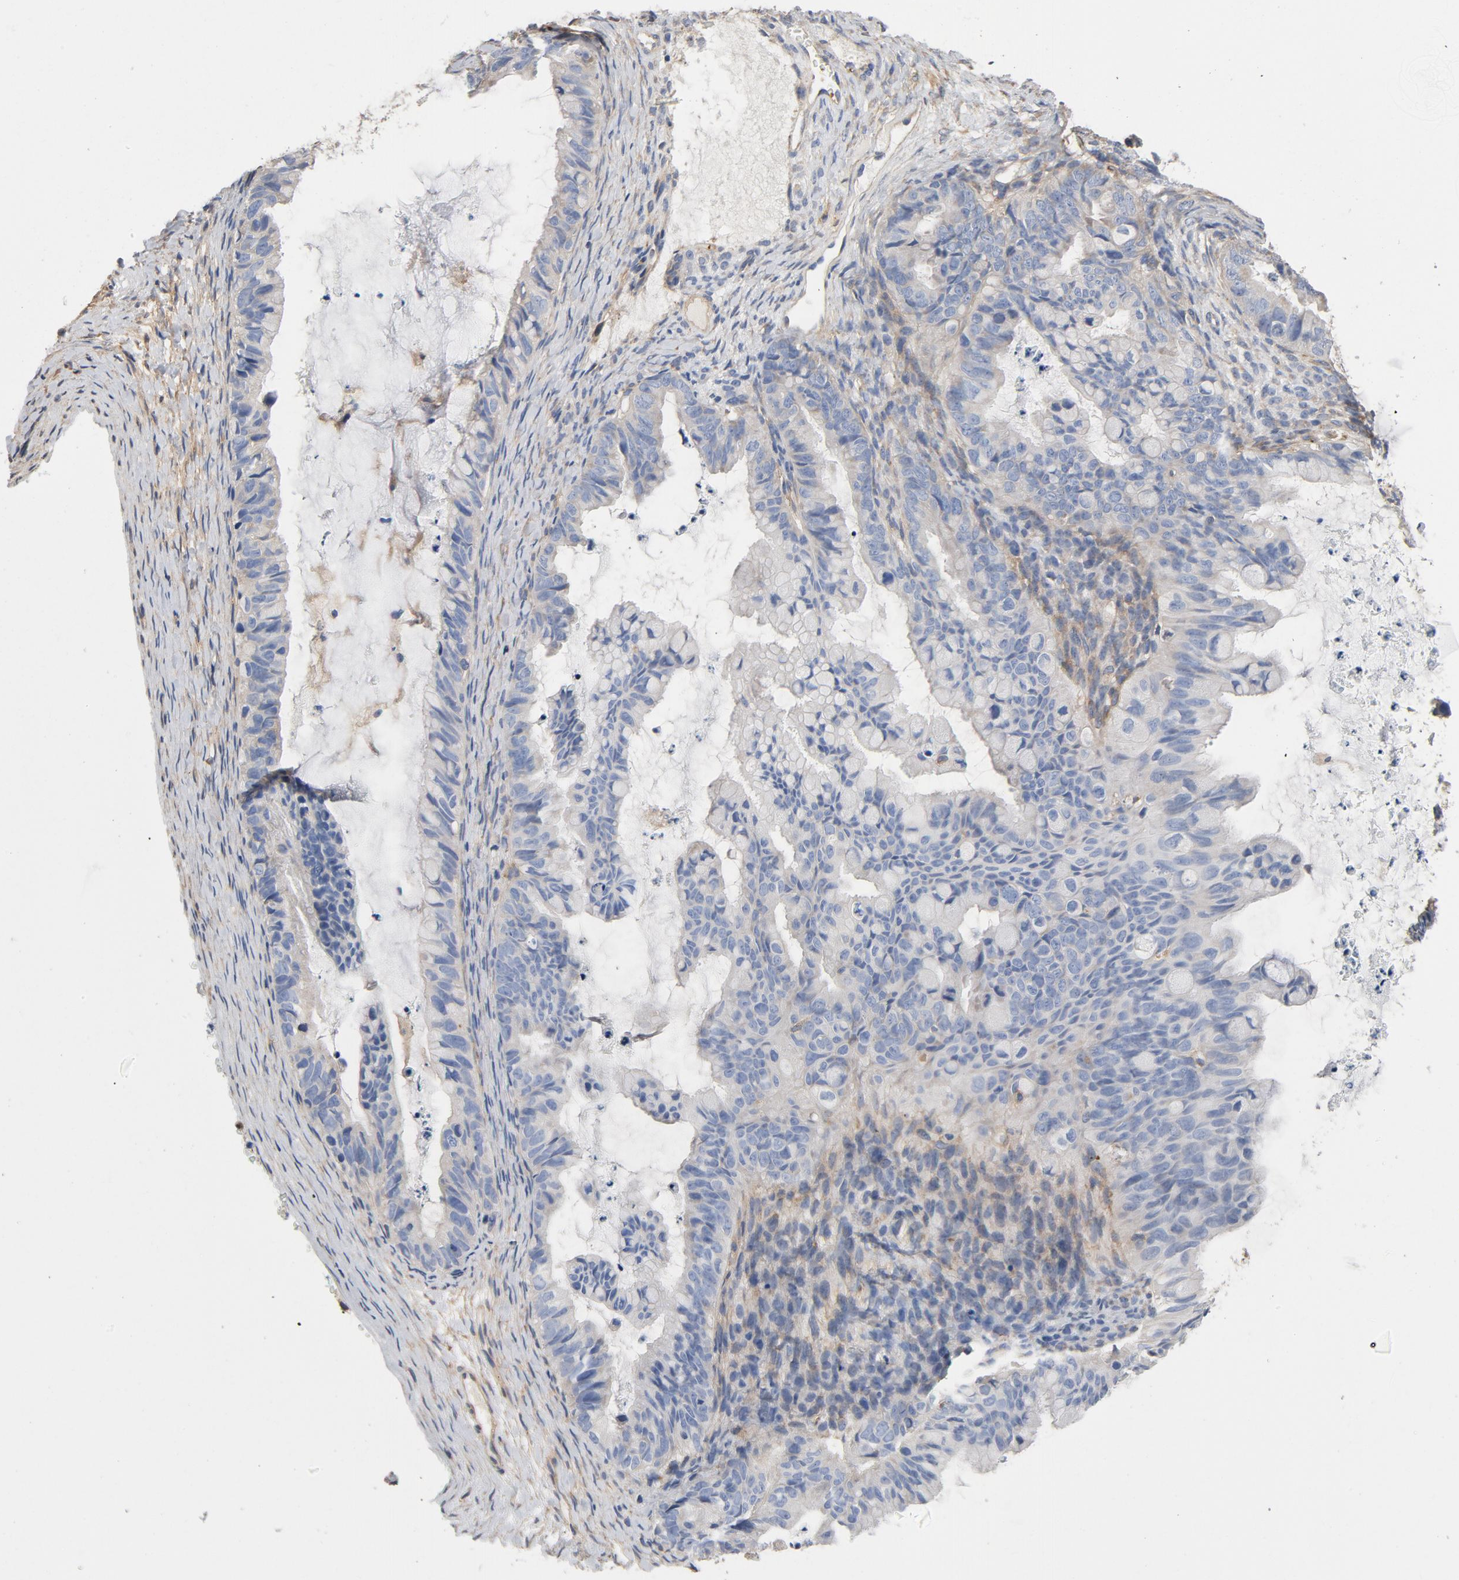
{"staining": {"intensity": "negative", "quantity": "none", "location": "none"}, "tissue": "ovarian cancer", "cell_type": "Tumor cells", "image_type": "cancer", "snomed": [{"axis": "morphology", "description": "Cystadenocarcinoma, mucinous, NOS"}, {"axis": "topography", "description": "Ovary"}], "caption": "High power microscopy histopathology image of an IHC image of ovarian cancer, revealing no significant expression in tumor cells.", "gene": "ILK", "patient": {"sex": "female", "age": 36}}